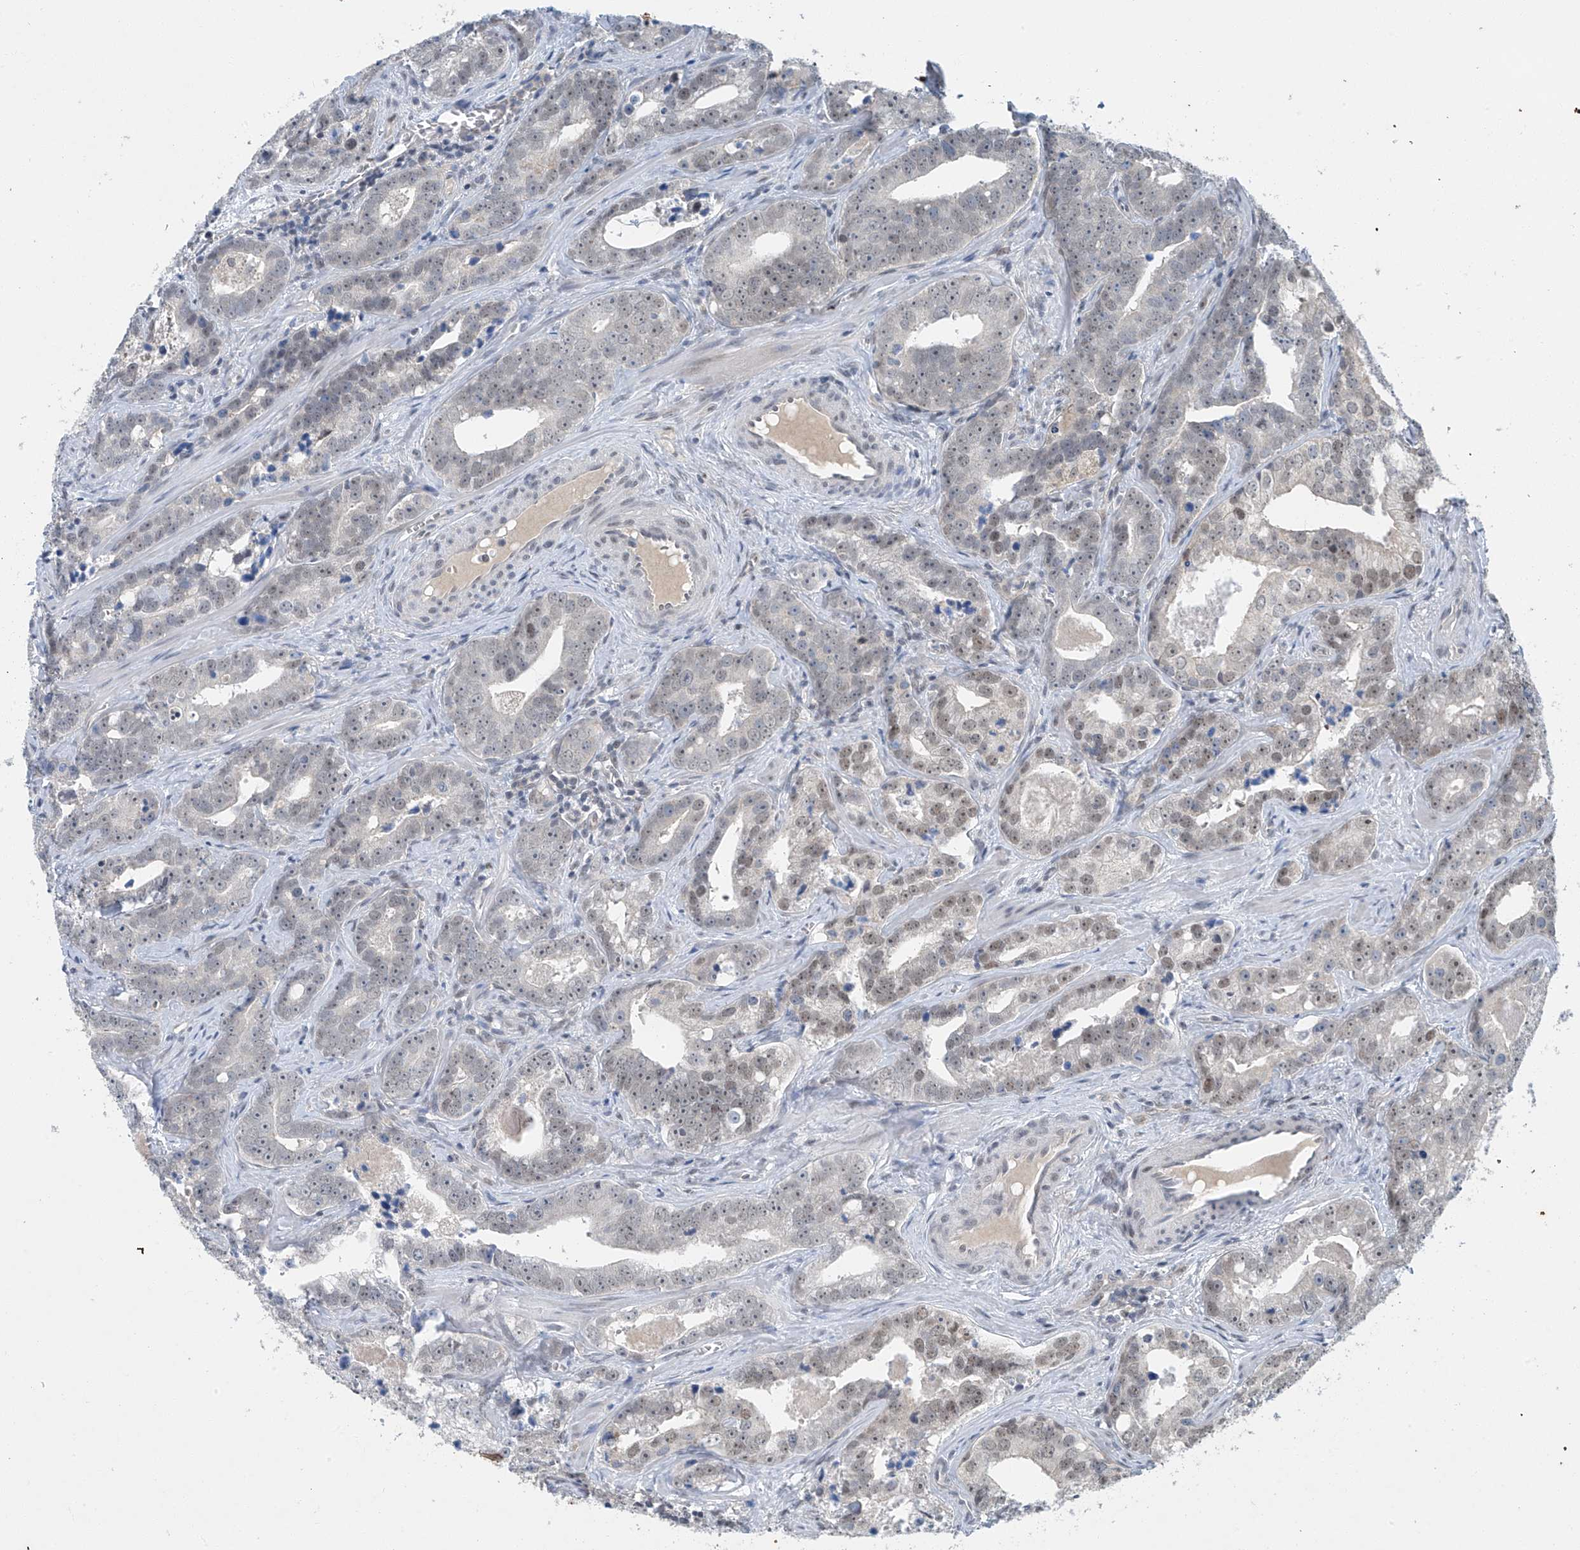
{"staining": {"intensity": "weak", "quantity": "<25%", "location": "nuclear"}, "tissue": "prostate cancer", "cell_type": "Tumor cells", "image_type": "cancer", "snomed": [{"axis": "morphology", "description": "Adenocarcinoma, High grade"}, {"axis": "topography", "description": "Prostate"}], "caption": "The IHC micrograph has no significant staining in tumor cells of prostate cancer tissue.", "gene": "TAF8", "patient": {"sex": "male", "age": 62}}